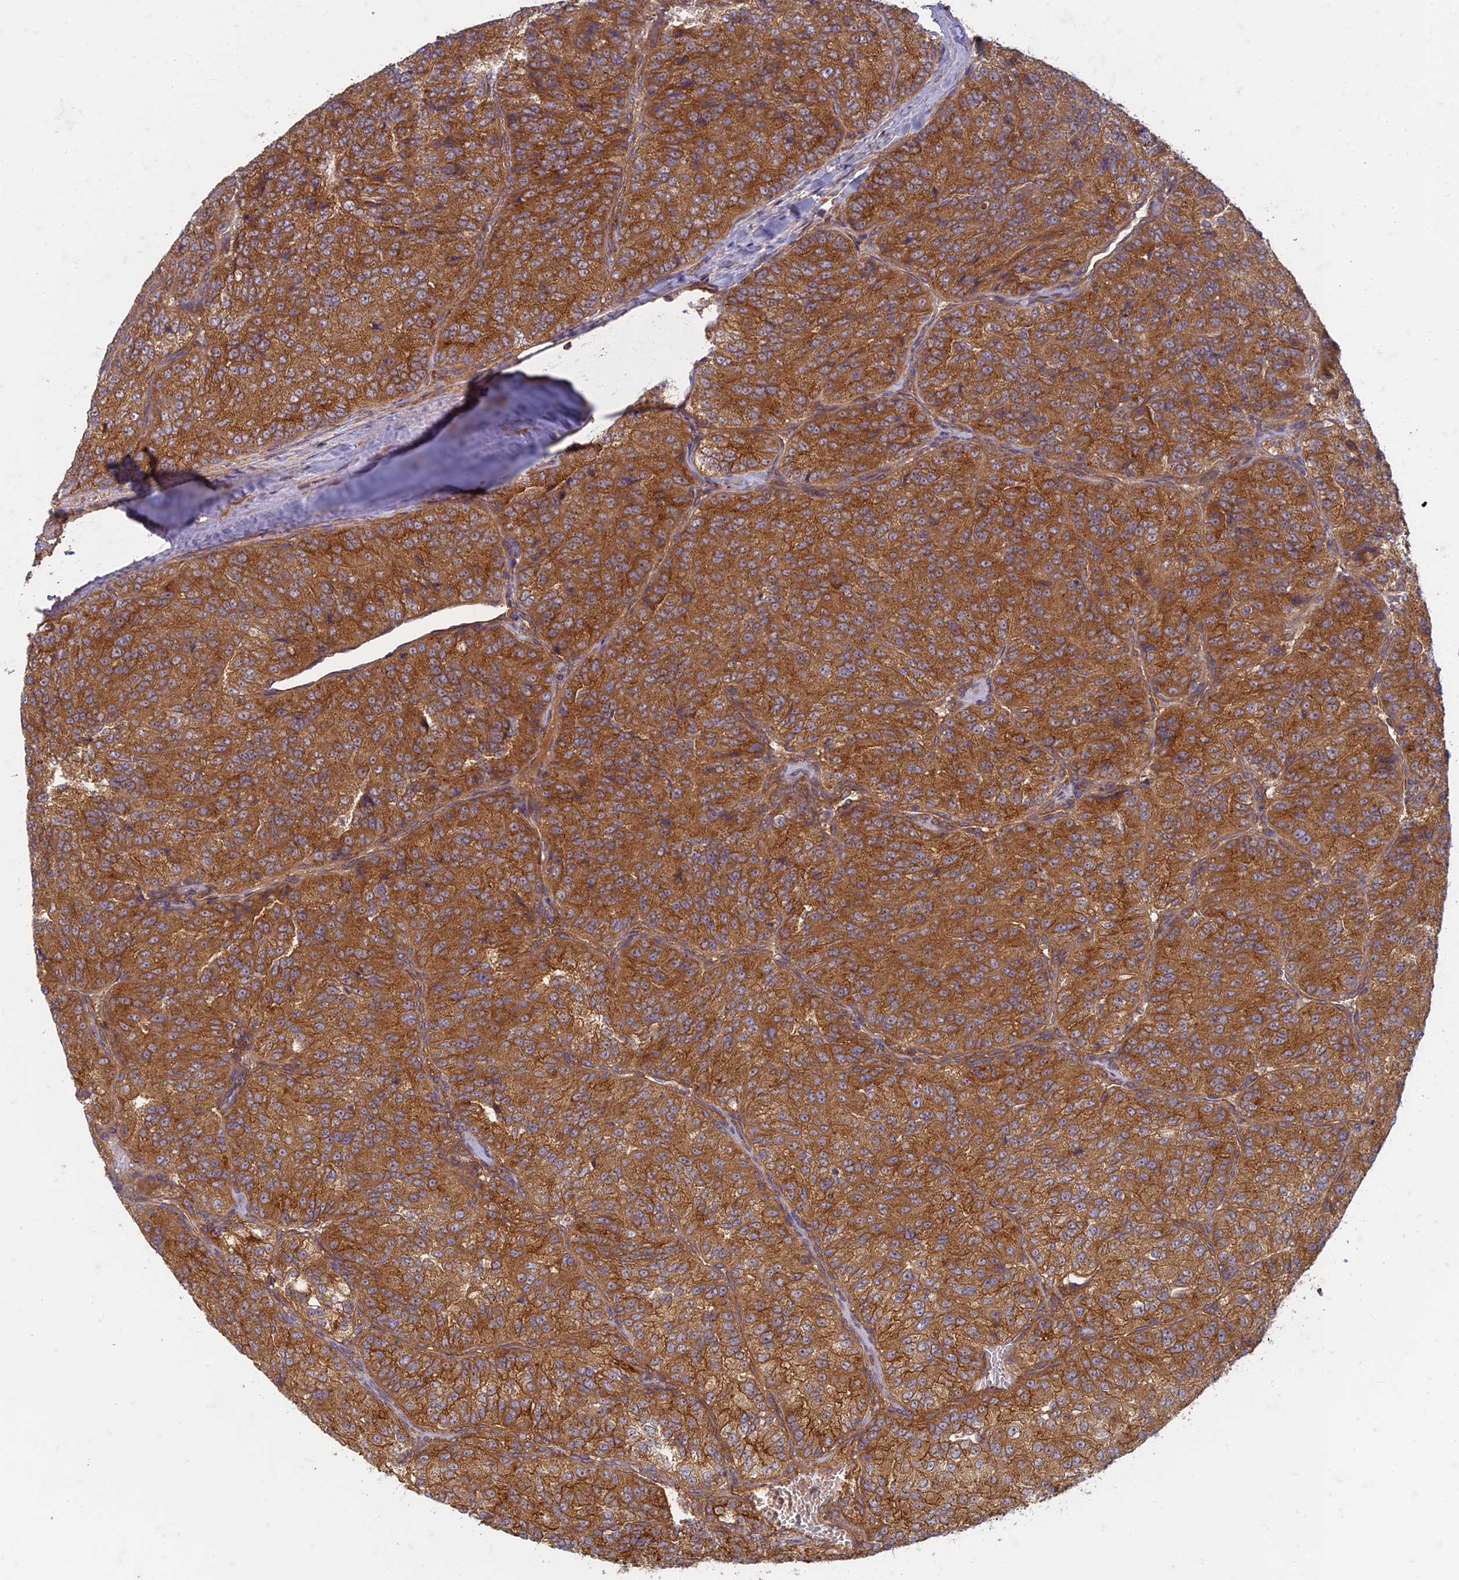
{"staining": {"intensity": "strong", "quantity": ">75%", "location": "cytoplasmic/membranous"}, "tissue": "renal cancer", "cell_type": "Tumor cells", "image_type": "cancer", "snomed": [{"axis": "morphology", "description": "Adenocarcinoma, NOS"}, {"axis": "topography", "description": "Kidney"}], "caption": "The image exhibits immunohistochemical staining of renal adenocarcinoma. There is strong cytoplasmic/membranous positivity is seen in about >75% of tumor cells.", "gene": "TCF25", "patient": {"sex": "female", "age": 63}}